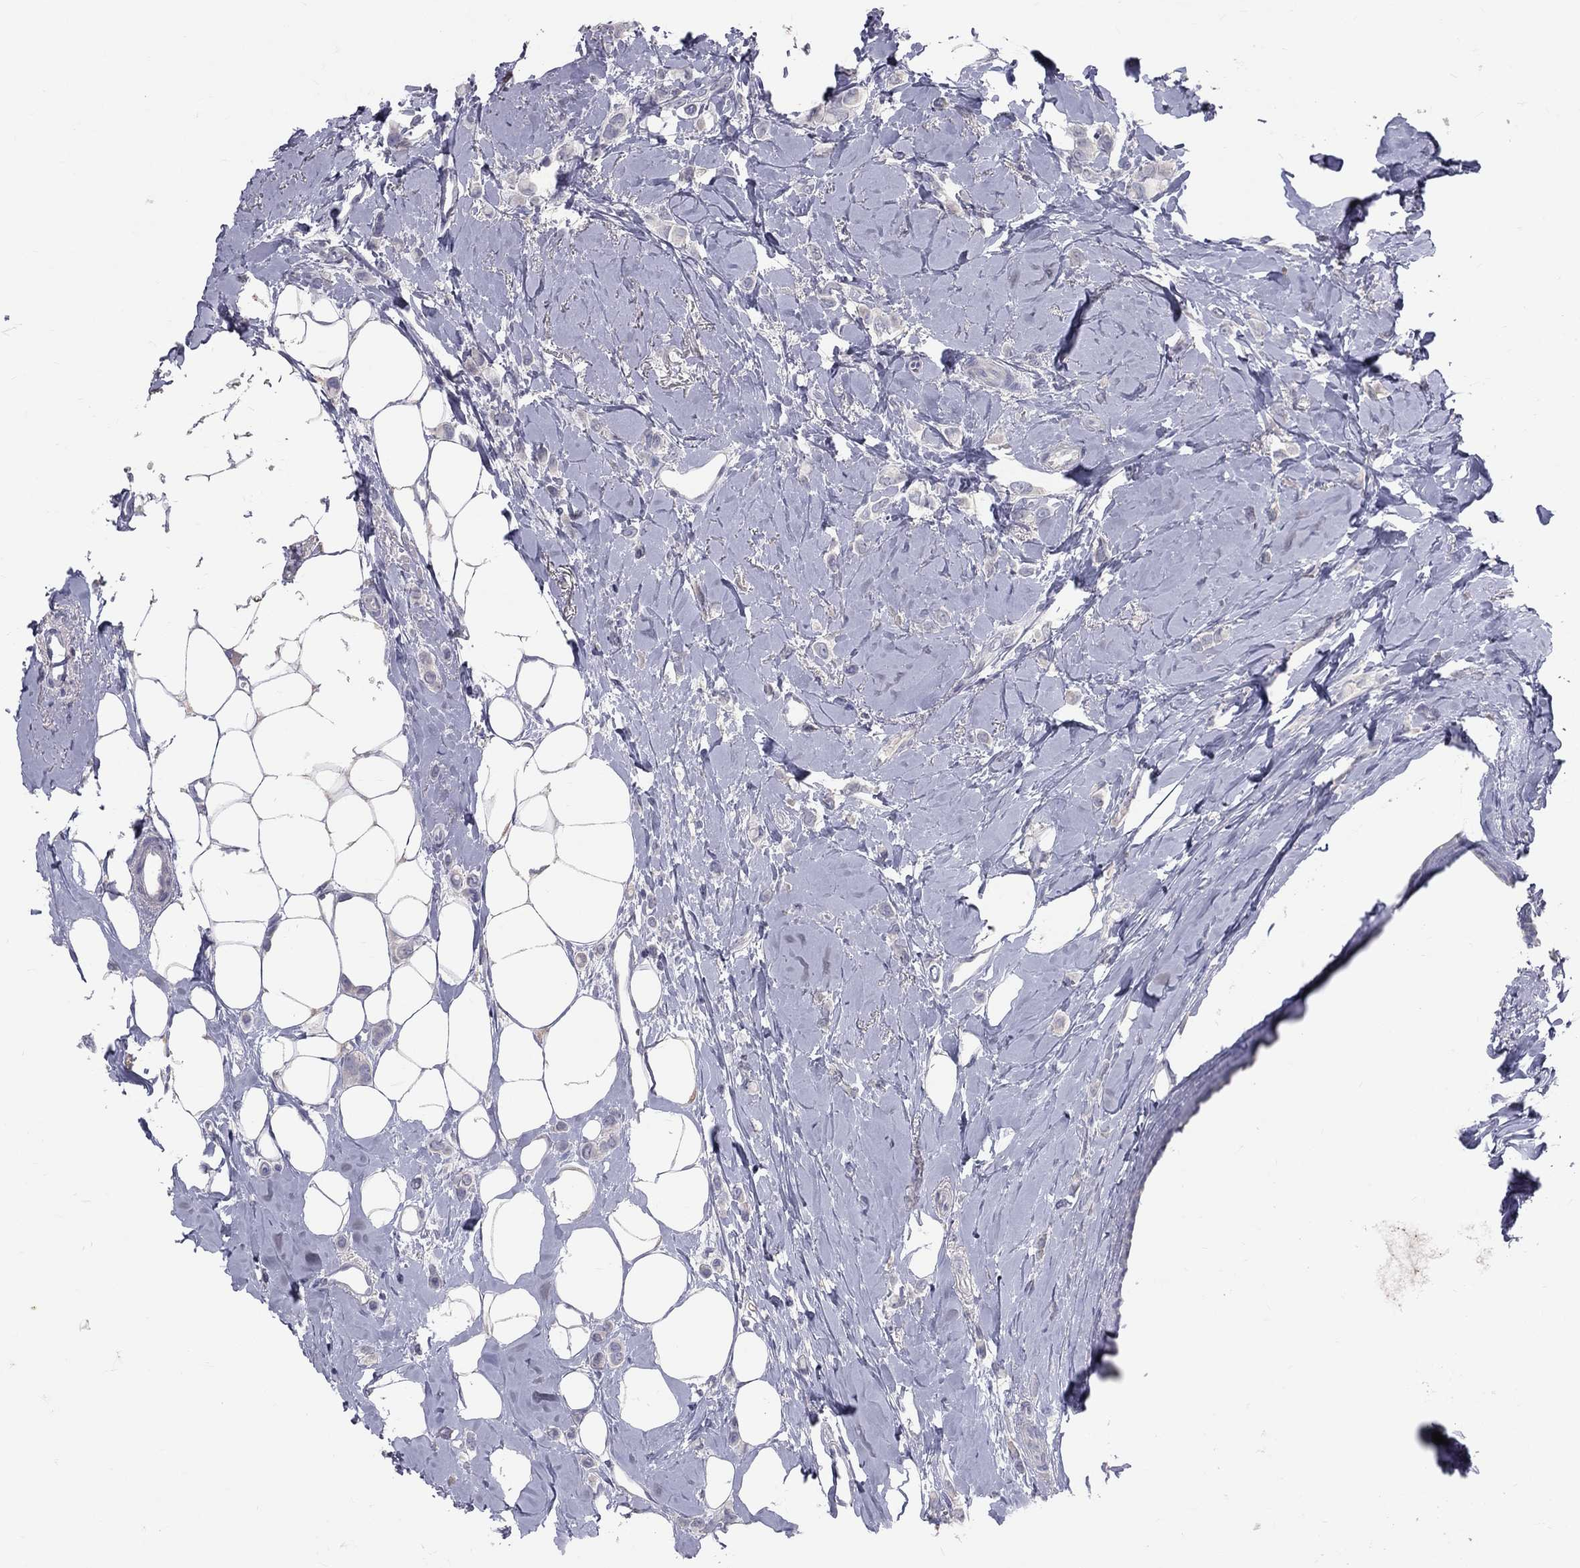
{"staining": {"intensity": "negative", "quantity": "none", "location": "none"}, "tissue": "breast cancer", "cell_type": "Tumor cells", "image_type": "cancer", "snomed": [{"axis": "morphology", "description": "Lobular carcinoma"}, {"axis": "topography", "description": "Breast"}], "caption": "Breast cancer was stained to show a protein in brown. There is no significant positivity in tumor cells.", "gene": "TFPI2", "patient": {"sex": "female", "age": 66}}